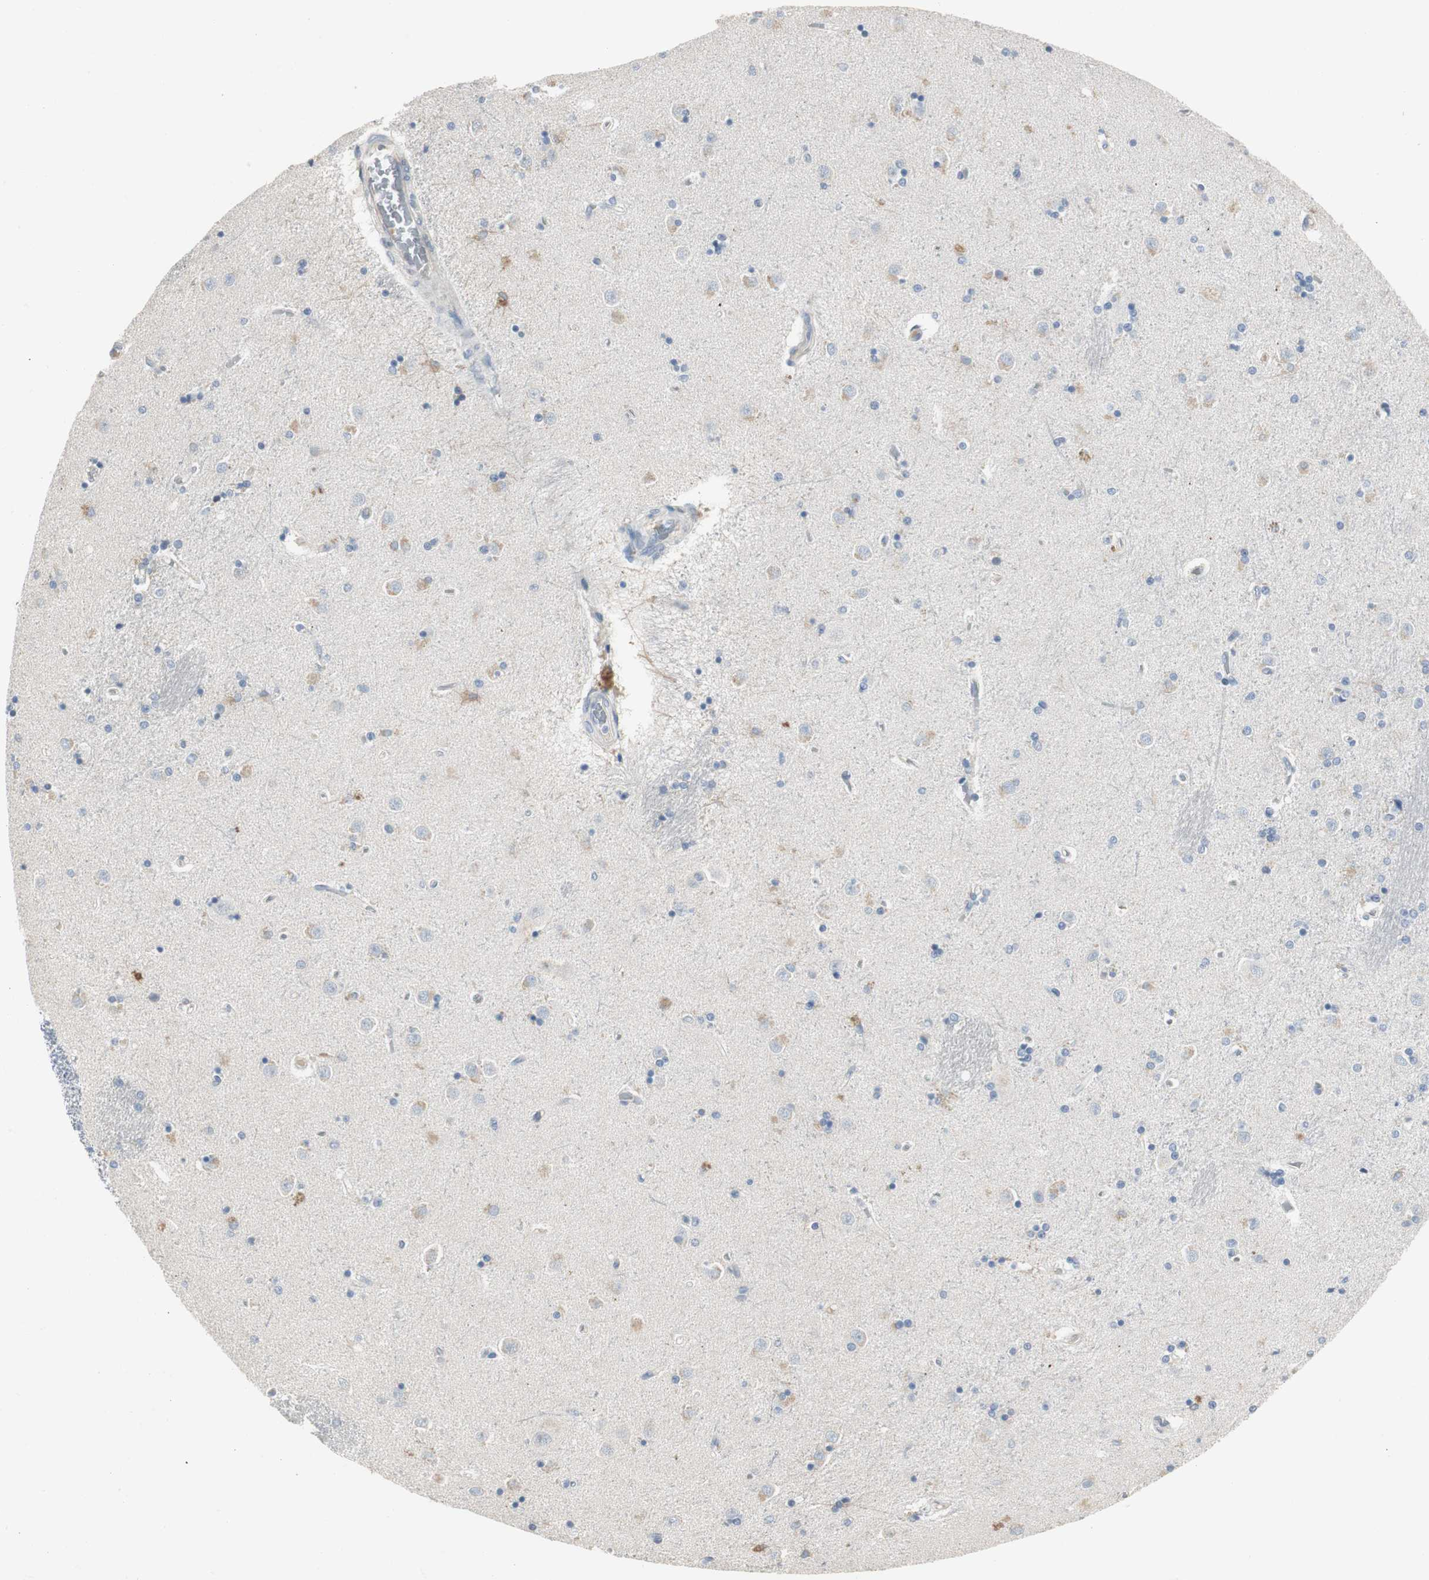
{"staining": {"intensity": "negative", "quantity": "none", "location": "none"}, "tissue": "caudate", "cell_type": "Glial cells", "image_type": "normal", "snomed": [{"axis": "morphology", "description": "Normal tissue, NOS"}, {"axis": "topography", "description": "Lateral ventricle wall"}], "caption": "IHC image of unremarkable caudate stained for a protein (brown), which exhibits no expression in glial cells.", "gene": "SPINK4", "patient": {"sex": "female", "age": 54}}